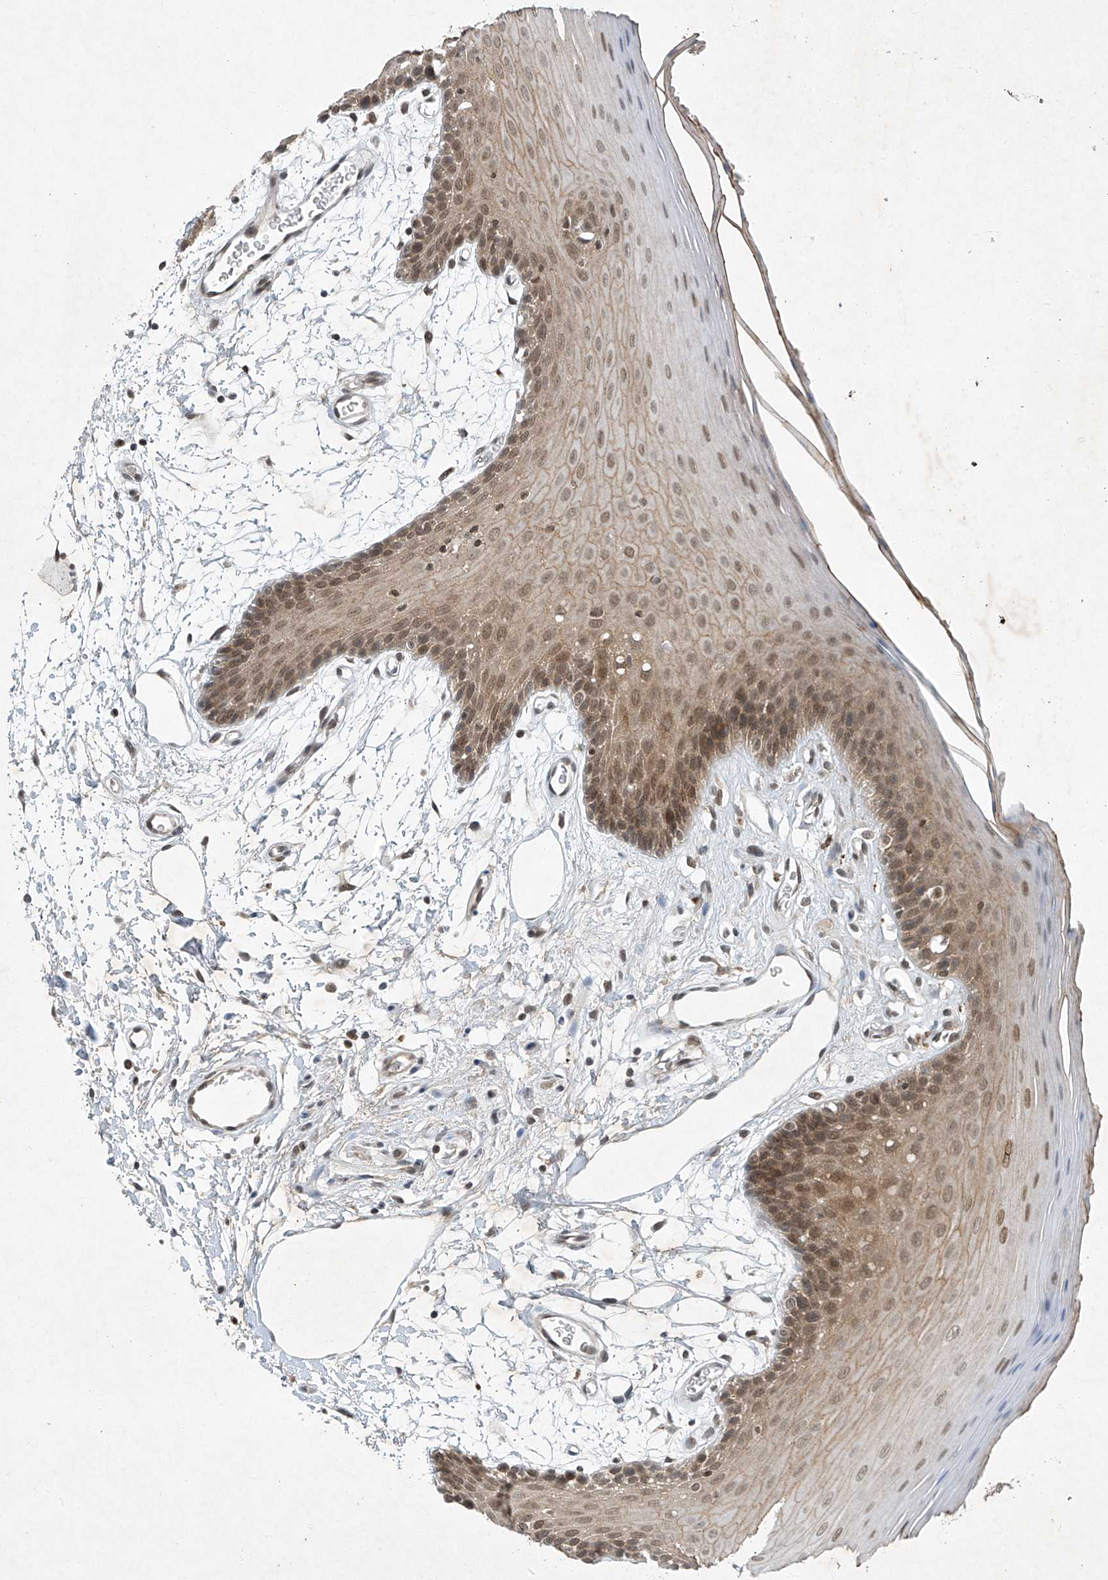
{"staining": {"intensity": "moderate", "quantity": "25%-75%", "location": "cytoplasmic/membranous,nuclear"}, "tissue": "oral mucosa", "cell_type": "Squamous epithelial cells", "image_type": "normal", "snomed": [{"axis": "morphology", "description": "Normal tissue, NOS"}, {"axis": "topography", "description": "Skeletal muscle"}, {"axis": "topography", "description": "Oral tissue"}, {"axis": "topography", "description": "Salivary gland"}, {"axis": "topography", "description": "Peripheral nerve tissue"}], "caption": "Benign oral mucosa shows moderate cytoplasmic/membranous,nuclear positivity in approximately 25%-75% of squamous epithelial cells Using DAB (brown) and hematoxylin (blue) stains, captured at high magnification using brightfield microscopy..", "gene": "TAF8", "patient": {"sex": "male", "age": 54}}